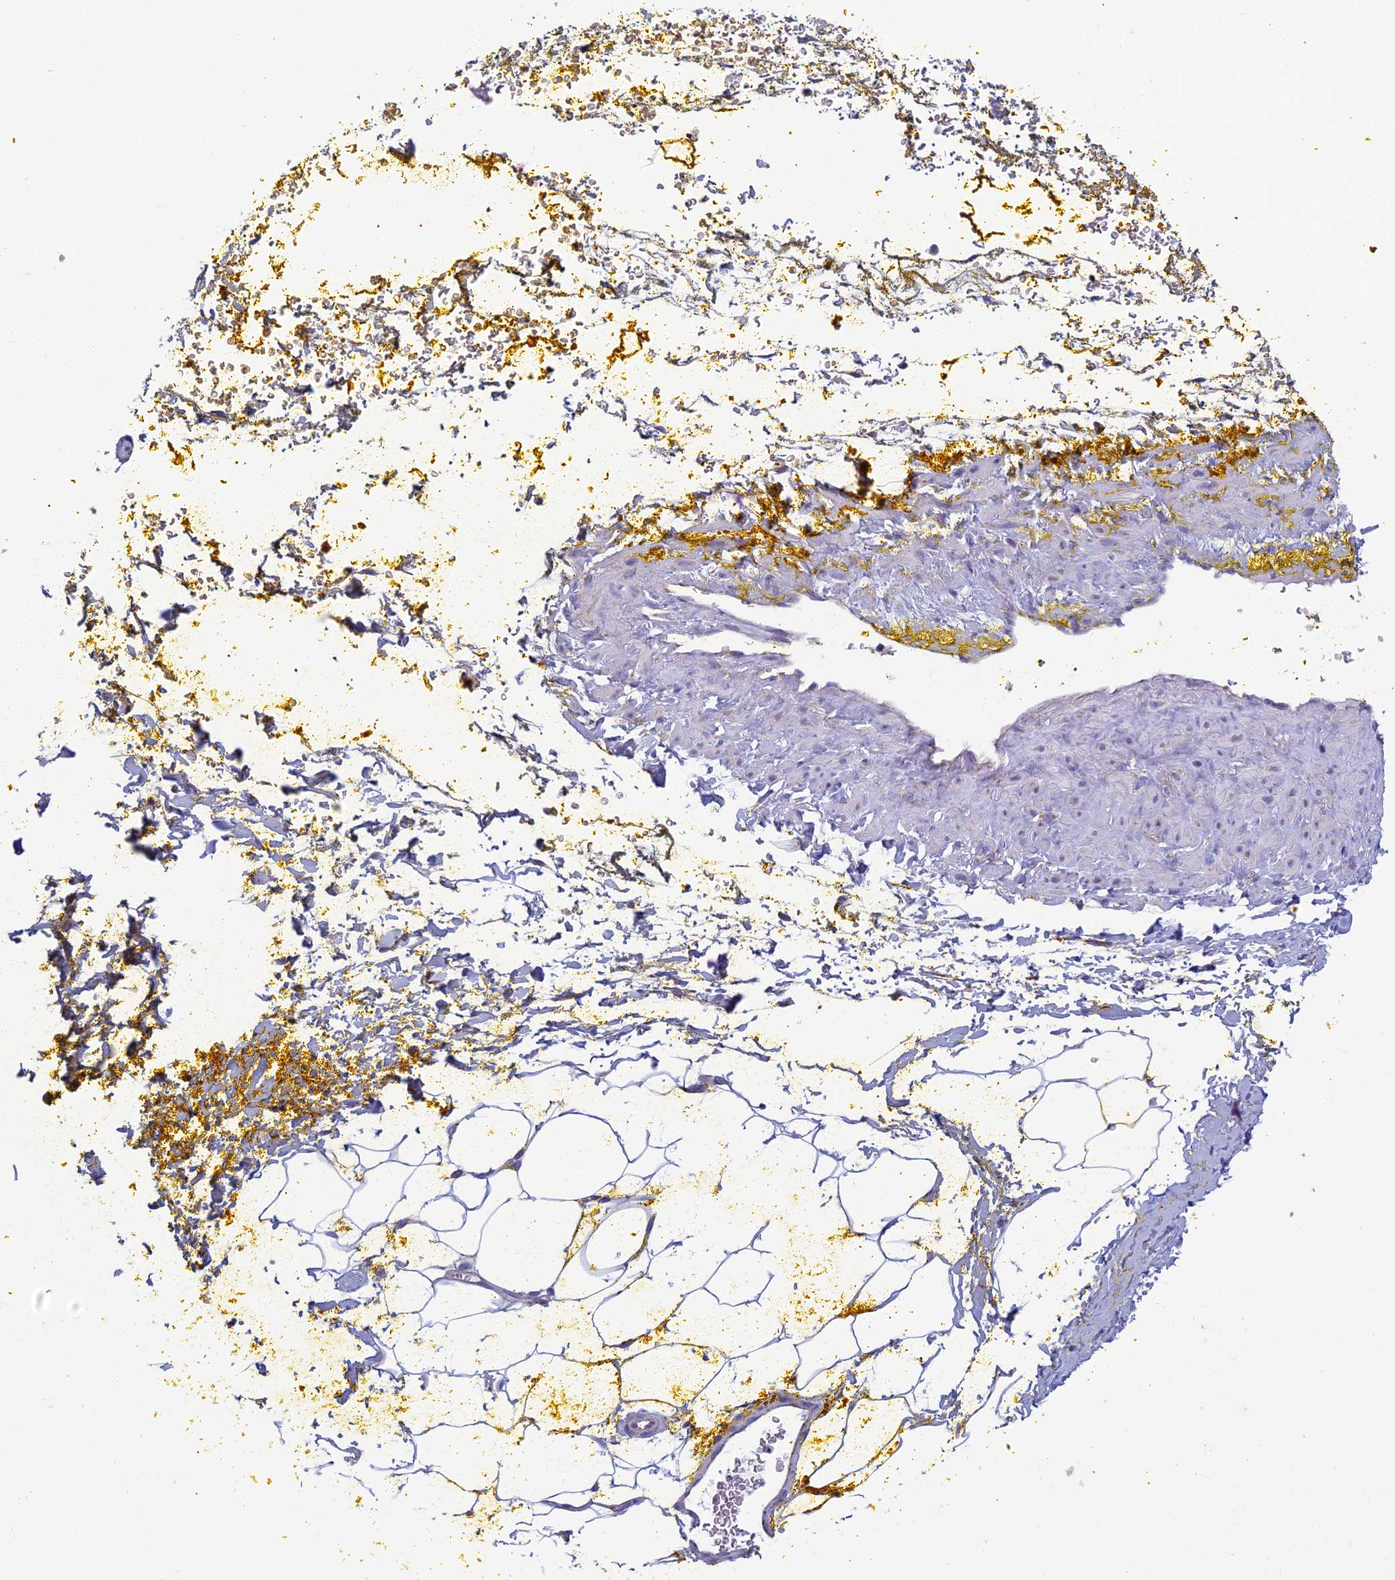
{"staining": {"intensity": "negative", "quantity": "none", "location": "none"}, "tissue": "adipose tissue", "cell_type": "Adipocytes", "image_type": "normal", "snomed": [{"axis": "morphology", "description": "Normal tissue, NOS"}, {"axis": "morphology", "description": "Adenocarcinoma, Low grade"}, {"axis": "topography", "description": "Prostate"}, {"axis": "topography", "description": "Peripheral nerve tissue"}], "caption": "Immunohistochemical staining of benign human adipose tissue reveals no significant staining in adipocytes.", "gene": "MFSD12", "patient": {"sex": "male", "age": 63}}